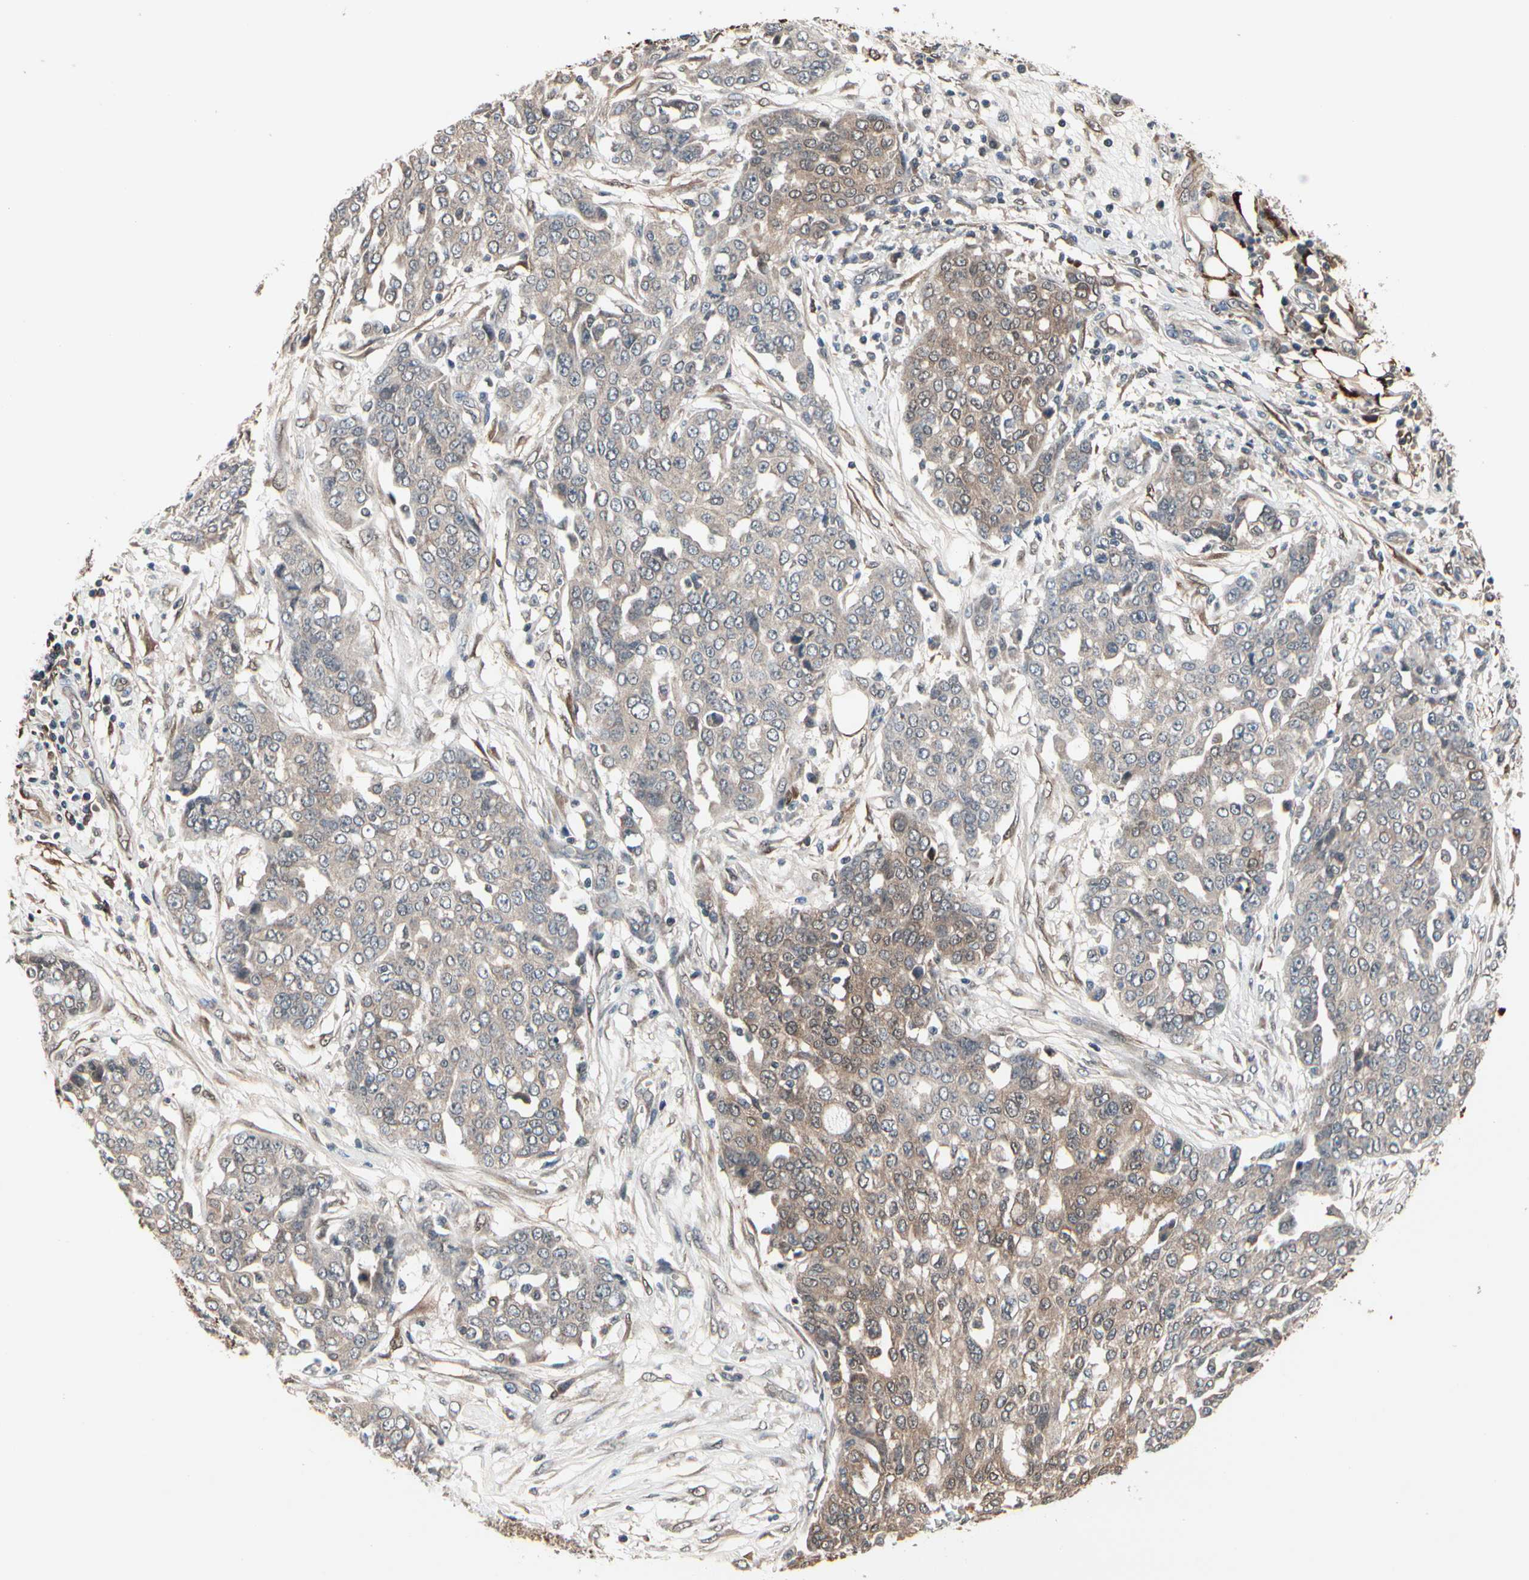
{"staining": {"intensity": "weak", "quantity": "25%-75%", "location": "cytoplasmic/membranous"}, "tissue": "ovarian cancer", "cell_type": "Tumor cells", "image_type": "cancer", "snomed": [{"axis": "morphology", "description": "Cystadenocarcinoma, serous, NOS"}, {"axis": "topography", "description": "Soft tissue"}, {"axis": "topography", "description": "Ovary"}], "caption": "This is a photomicrograph of immunohistochemistry (IHC) staining of ovarian cancer, which shows weak positivity in the cytoplasmic/membranous of tumor cells.", "gene": "PRDX6", "patient": {"sex": "female", "age": 57}}